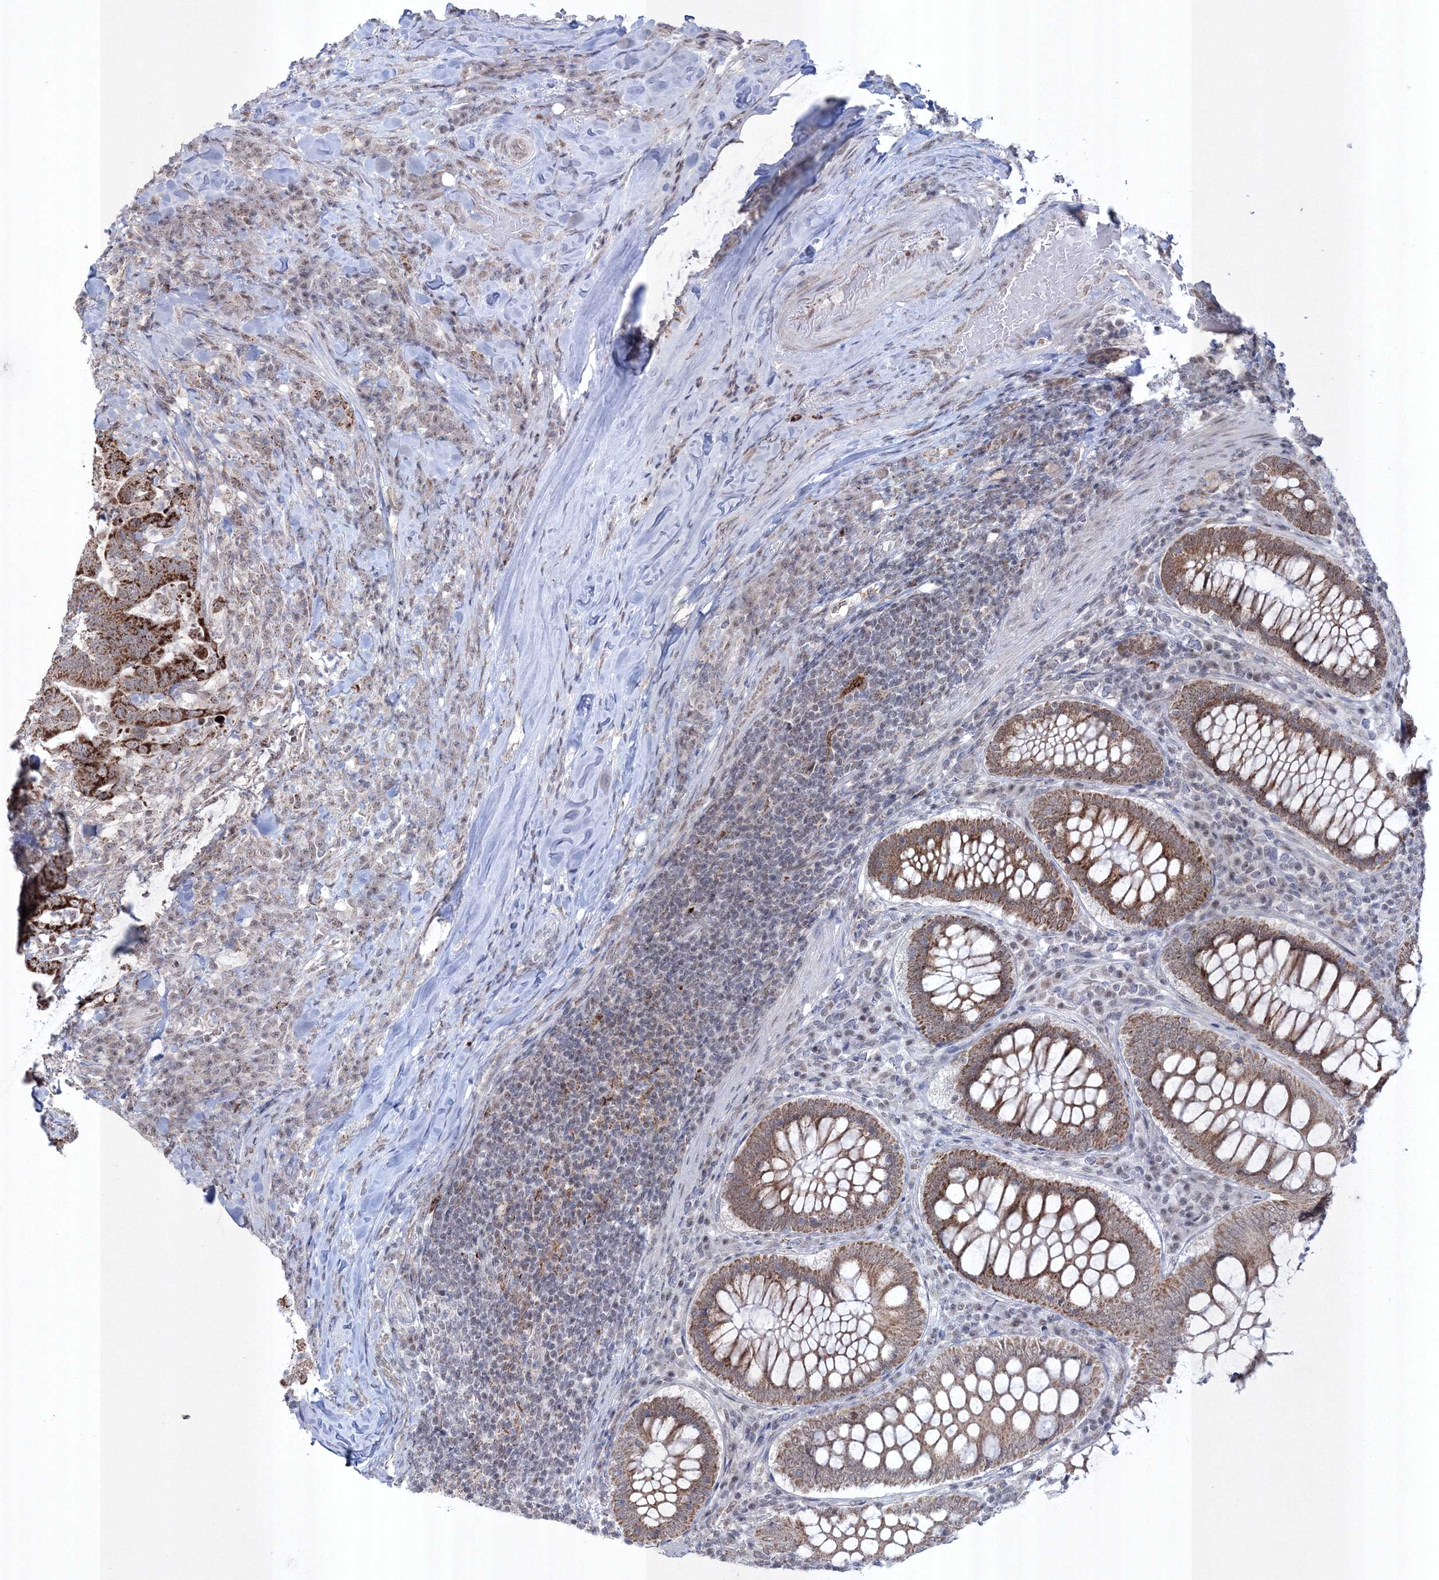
{"staining": {"intensity": "strong", "quantity": ">75%", "location": "cytoplasmic/membranous"}, "tissue": "colorectal cancer", "cell_type": "Tumor cells", "image_type": "cancer", "snomed": [{"axis": "morphology", "description": "Adenocarcinoma, NOS"}, {"axis": "topography", "description": "Colon"}], "caption": "Strong cytoplasmic/membranous staining is present in approximately >75% of tumor cells in adenocarcinoma (colorectal). The staining is performed using DAB brown chromogen to label protein expression. The nuclei are counter-stained blue using hematoxylin.", "gene": "GRSF1", "patient": {"sex": "female", "age": 66}}